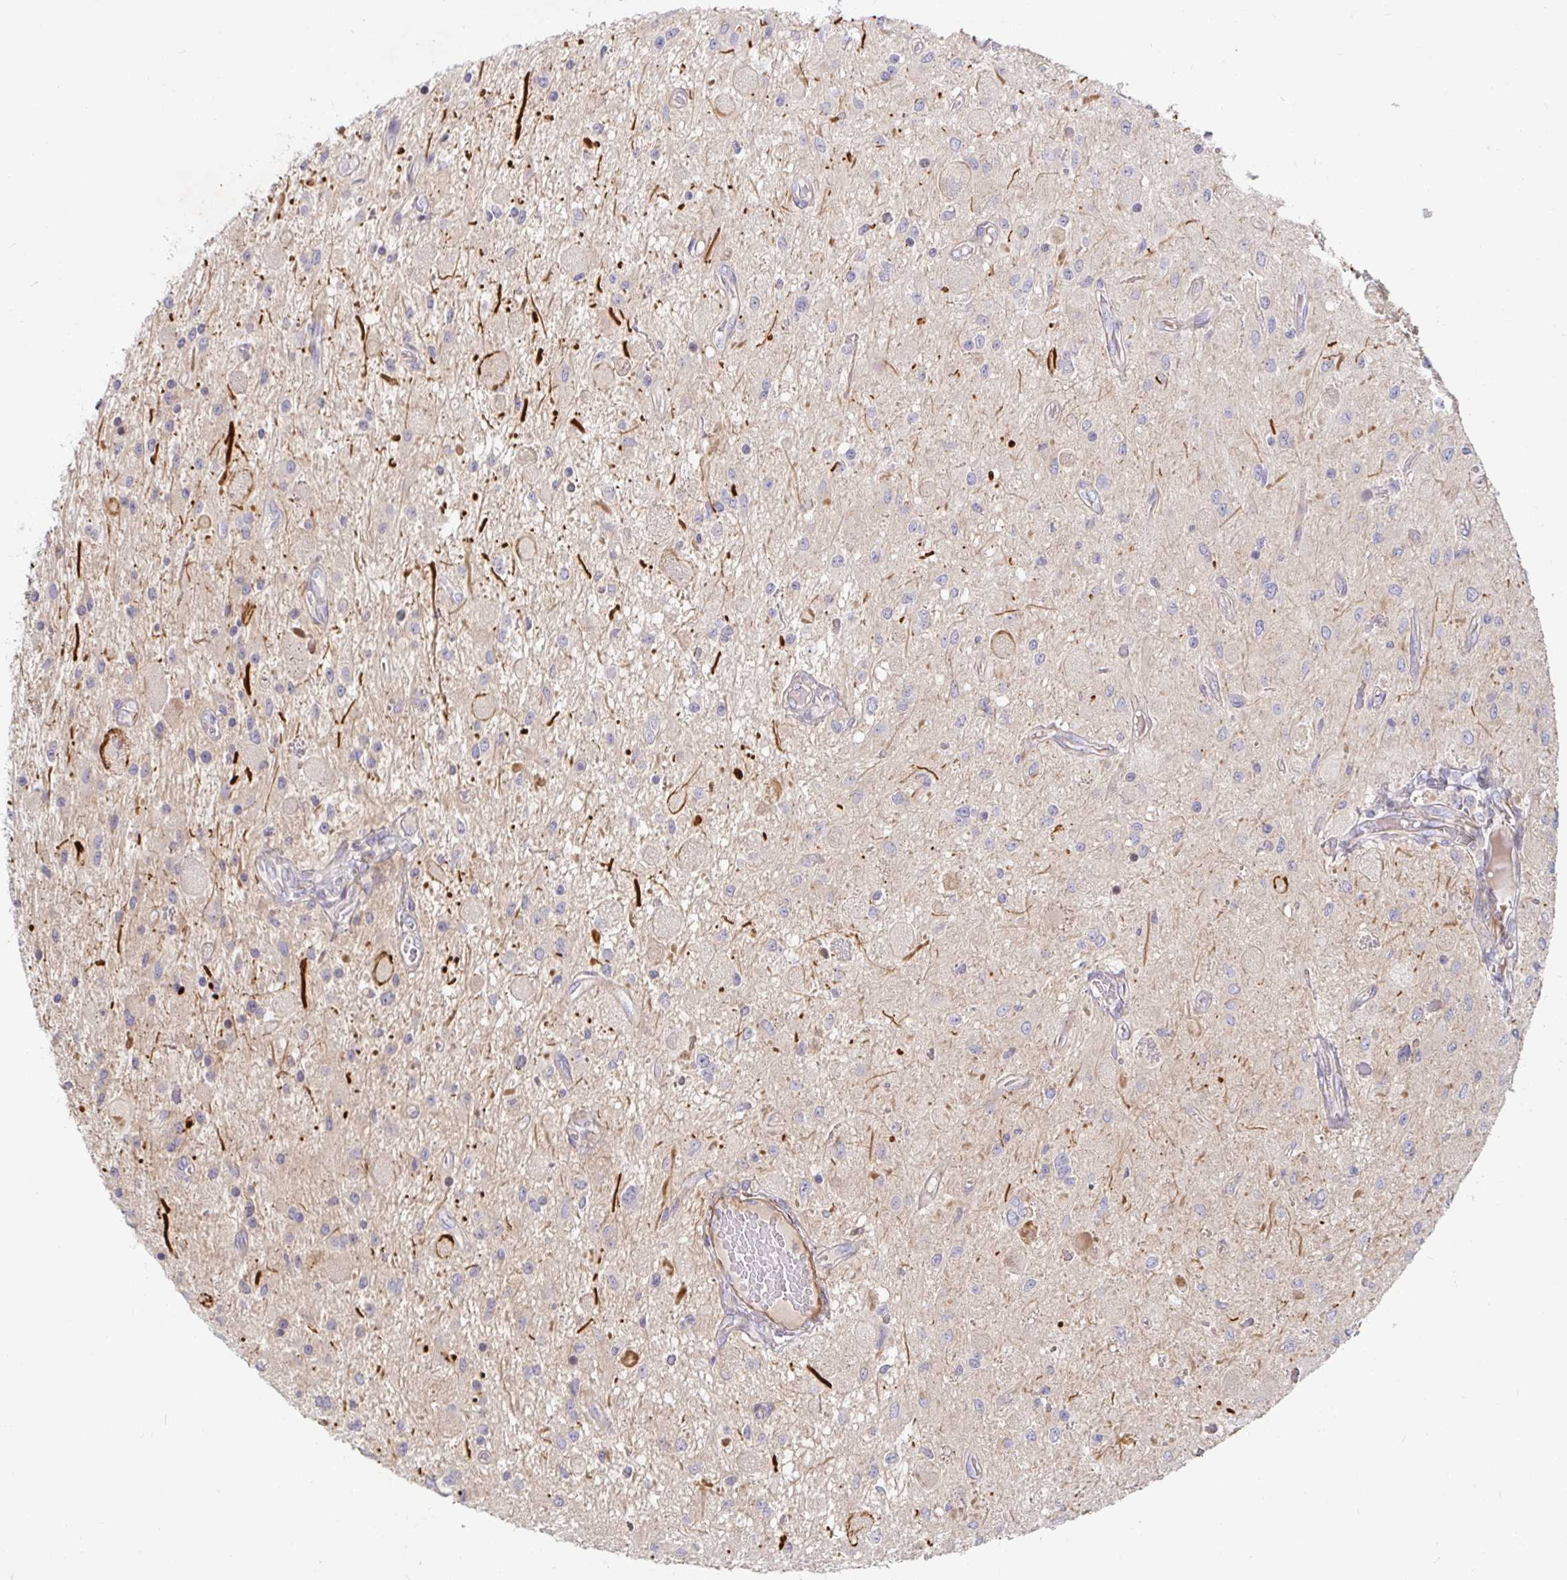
{"staining": {"intensity": "negative", "quantity": "none", "location": "none"}, "tissue": "glioma", "cell_type": "Tumor cells", "image_type": "cancer", "snomed": [{"axis": "morphology", "description": "Glioma, malignant, Low grade"}, {"axis": "topography", "description": "Cerebellum"}], "caption": "Immunohistochemistry photomicrograph of neoplastic tissue: human glioma stained with DAB shows no significant protein positivity in tumor cells.", "gene": "SSH2", "patient": {"sex": "female", "age": 14}}